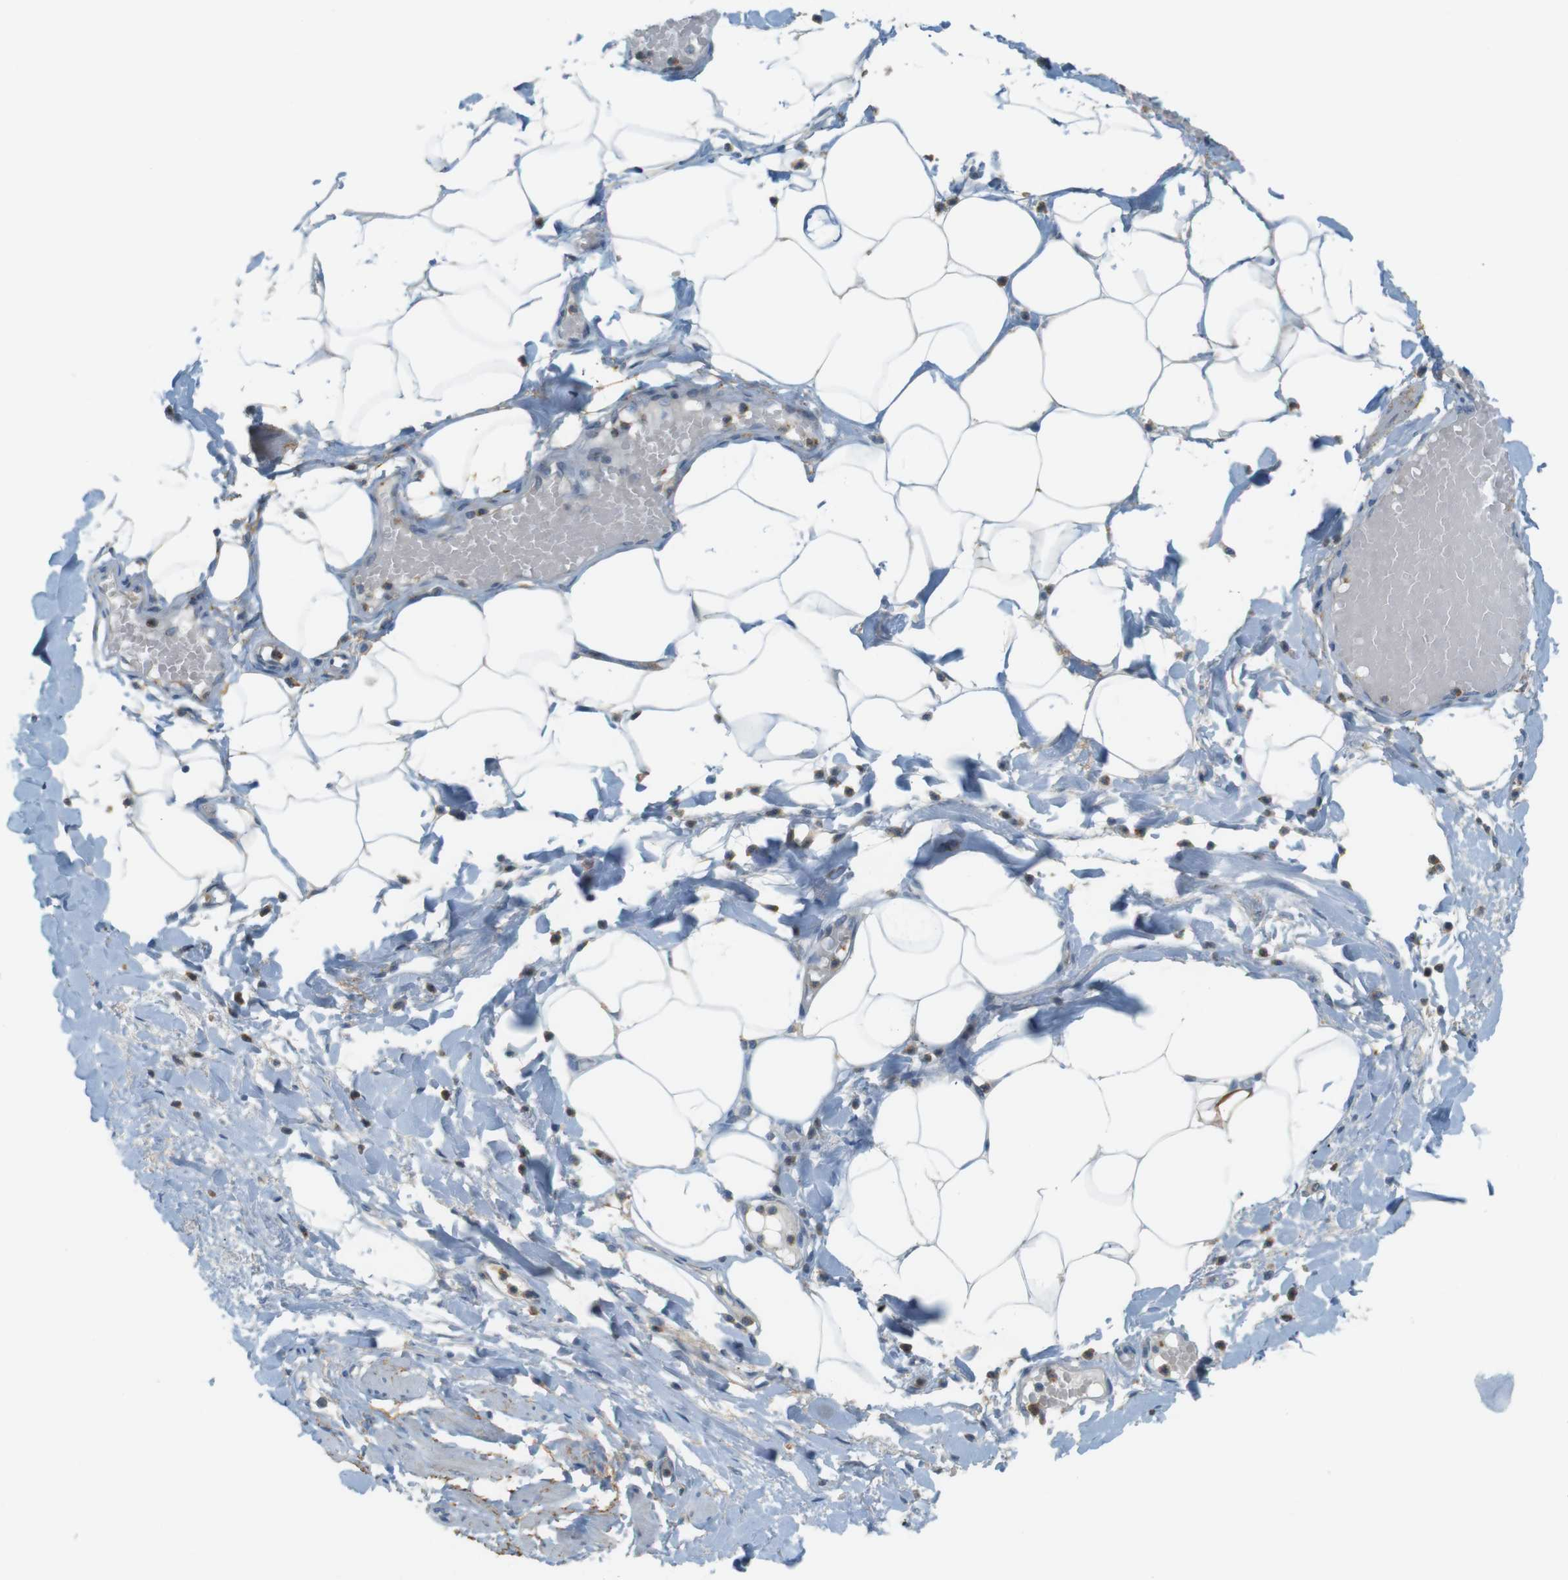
{"staining": {"intensity": "weak", "quantity": "25%-75%", "location": "cytoplasmic/membranous"}, "tissue": "adipose tissue", "cell_type": "Adipocytes", "image_type": "normal", "snomed": [{"axis": "morphology", "description": "Normal tissue, NOS"}, {"axis": "topography", "description": "Soft tissue"}, {"axis": "topography", "description": "Vascular tissue"}], "caption": "A low amount of weak cytoplasmic/membranous positivity is present in about 25%-75% of adipocytes in unremarkable adipose tissue. (DAB = brown stain, brightfield microscopy at high magnification).", "gene": "UGT8", "patient": {"sex": "female", "age": 35}}